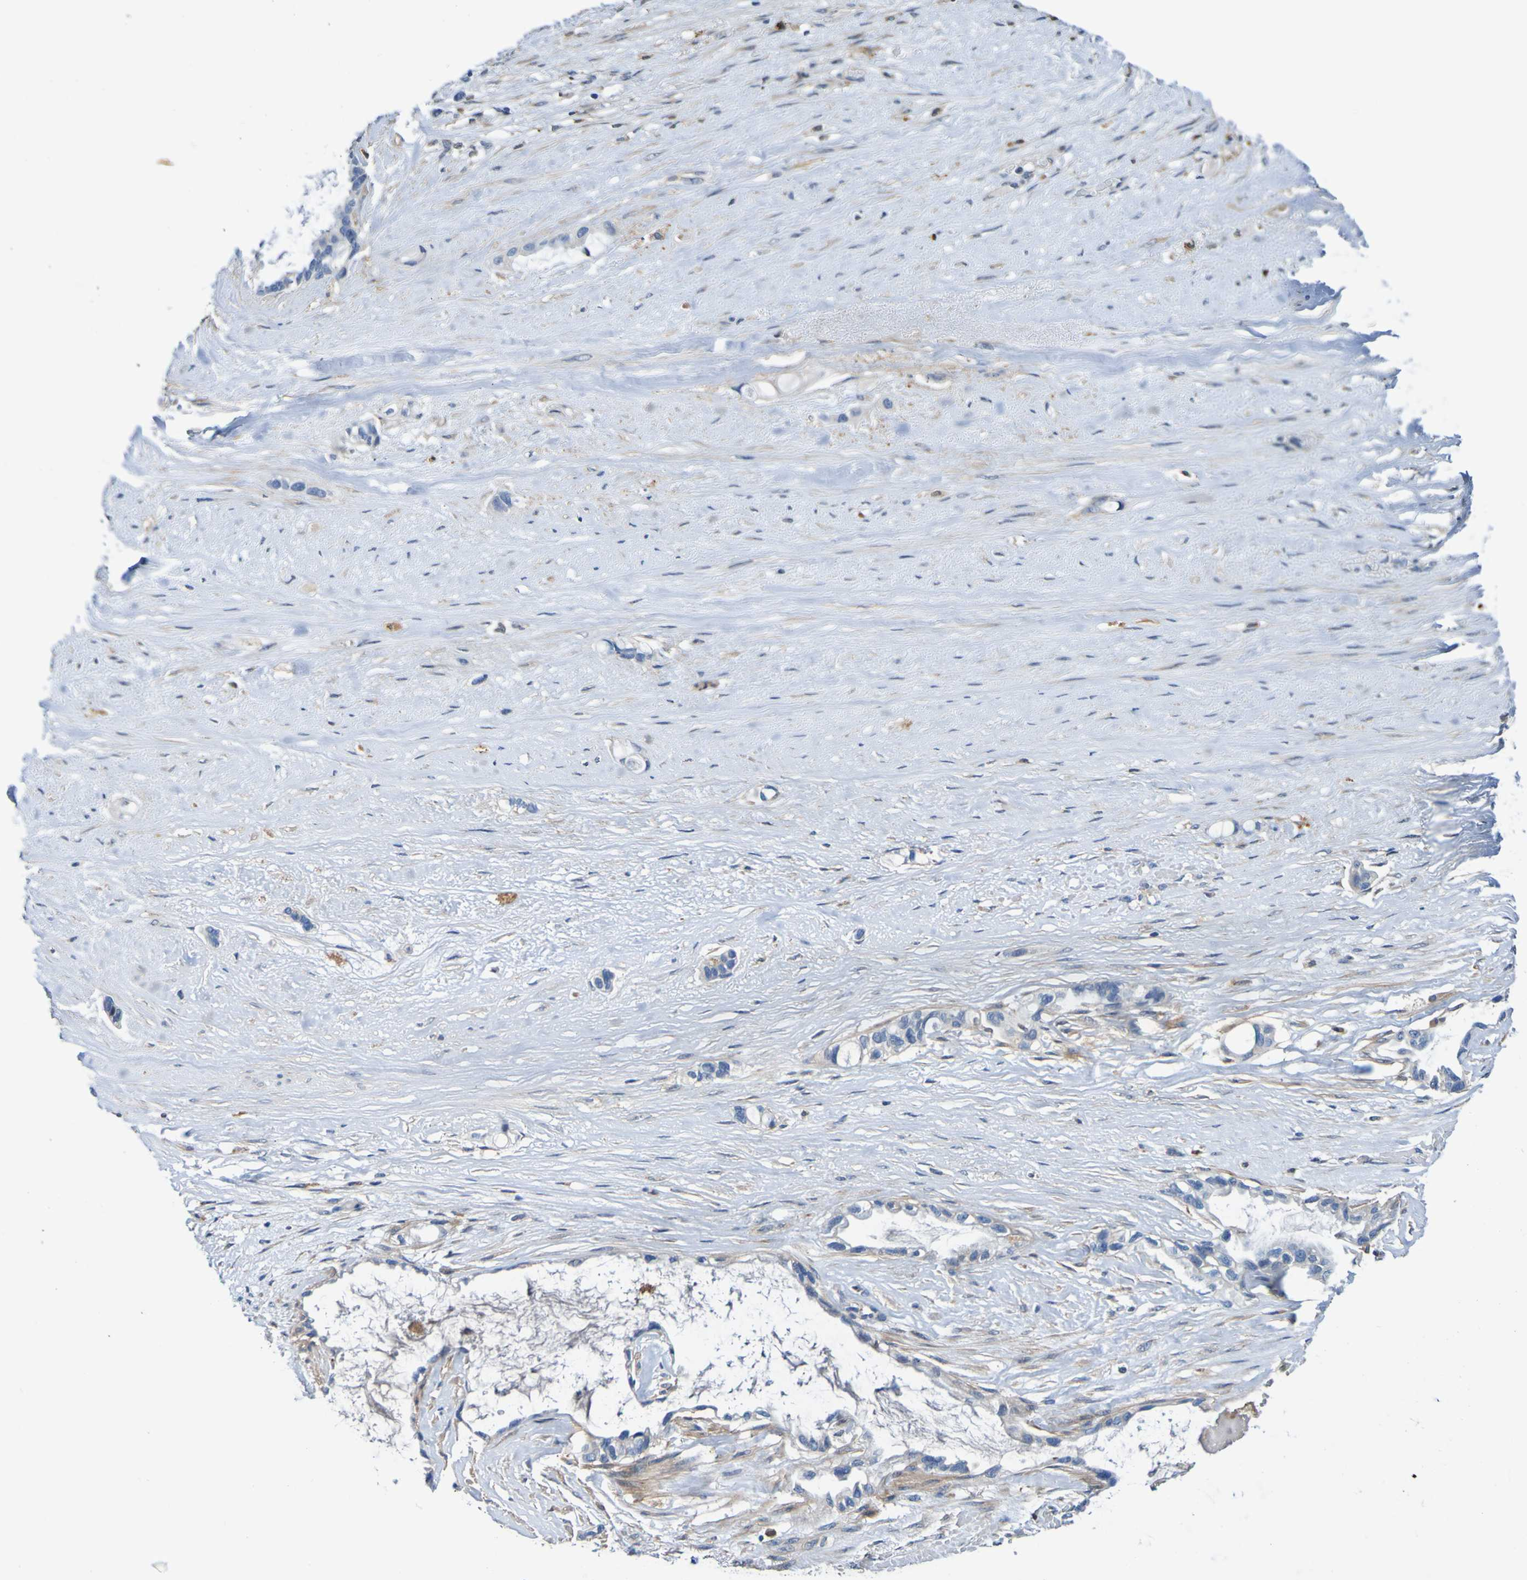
{"staining": {"intensity": "weak", "quantity": ">75%", "location": "cytoplasmic/membranous"}, "tissue": "liver cancer", "cell_type": "Tumor cells", "image_type": "cancer", "snomed": [{"axis": "morphology", "description": "Cholangiocarcinoma"}, {"axis": "topography", "description": "Liver"}], "caption": "Protein staining demonstrates weak cytoplasmic/membranous positivity in approximately >75% of tumor cells in liver cancer (cholangiocarcinoma).", "gene": "METAP2", "patient": {"sex": "female", "age": 65}}